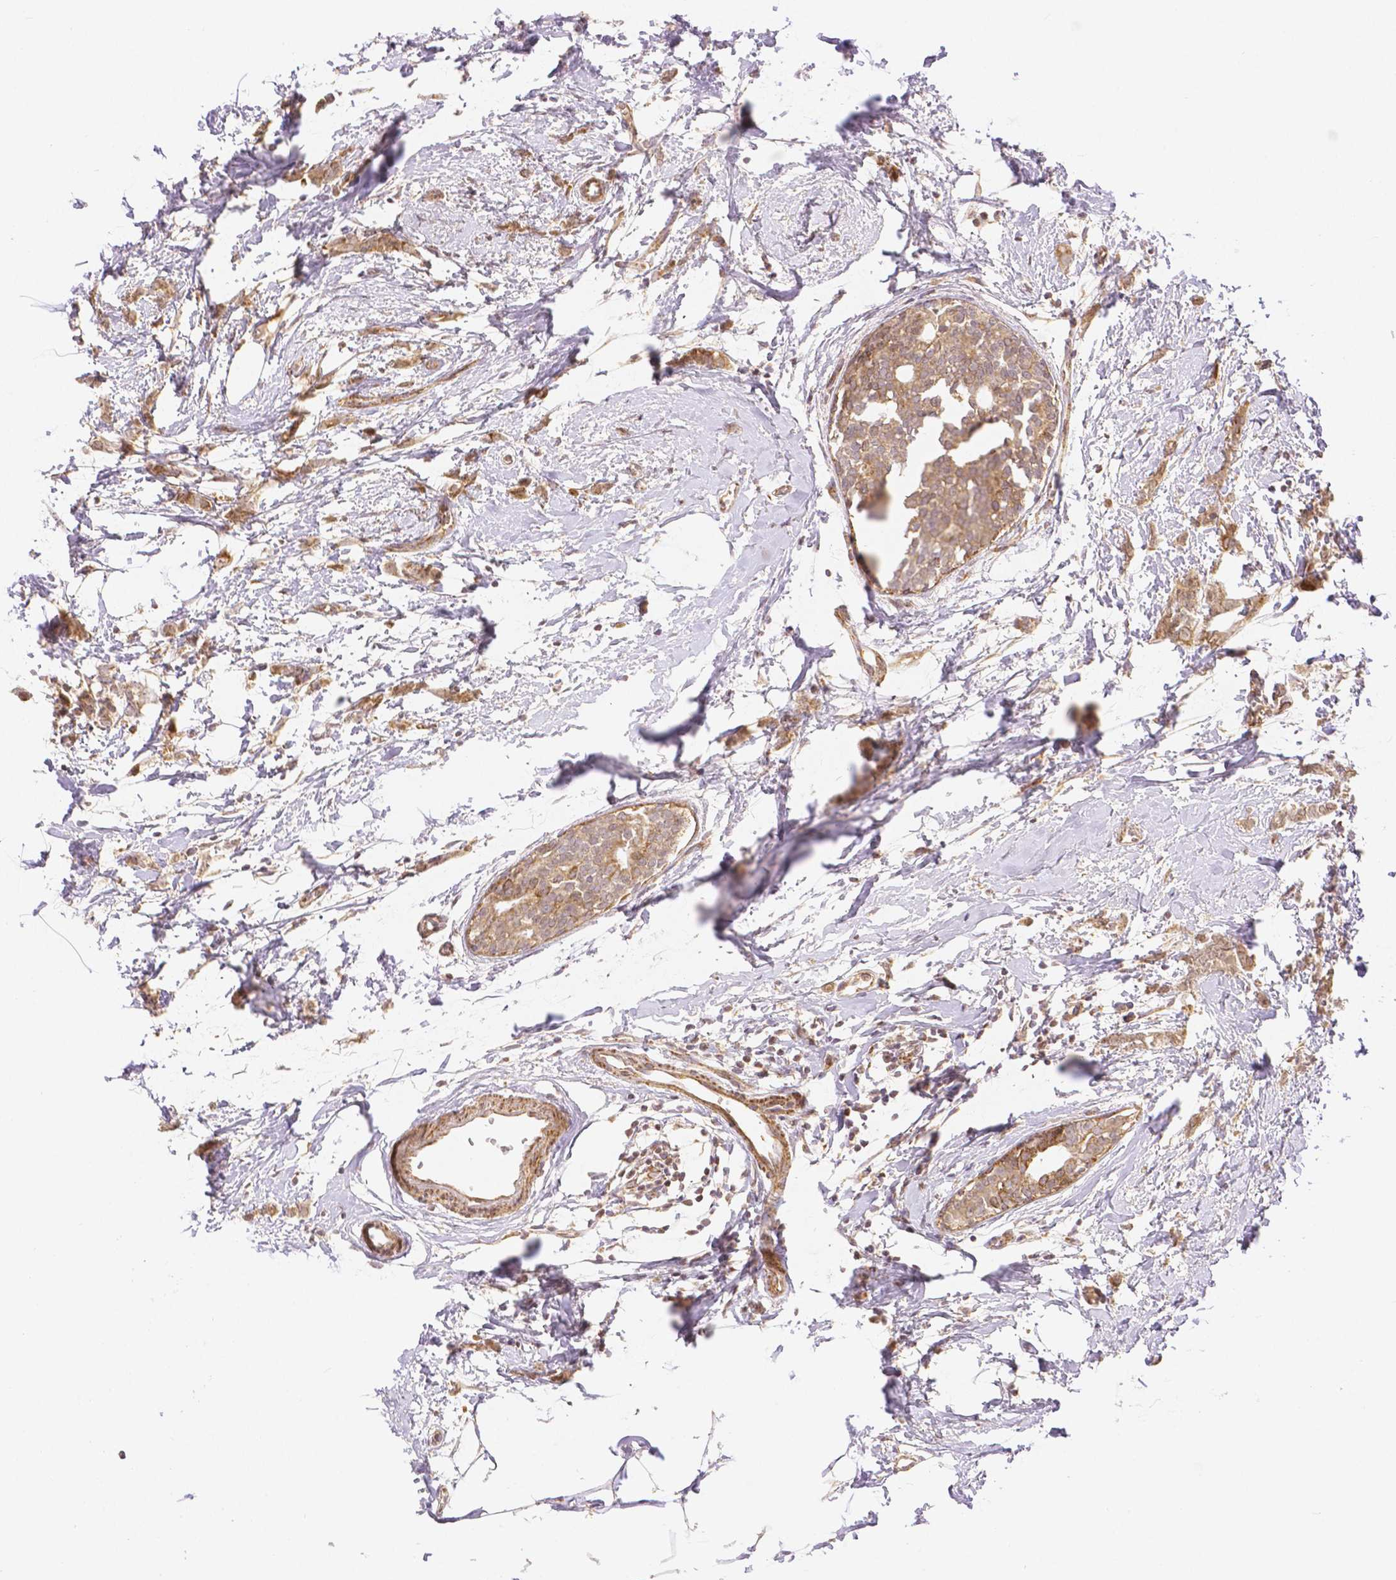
{"staining": {"intensity": "moderate", "quantity": ">75%", "location": "cytoplasmic/membranous,nuclear"}, "tissue": "breast cancer", "cell_type": "Tumor cells", "image_type": "cancer", "snomed": [{"axis": "morphology", "description": "Duct carcinoma"}, {"axis": "topography", "description": "Breast"}], "caption": "Moderate cytoplasmic/membranous and nuclear protein expression is present in about >75% of tumor cells in breast cancer (intraductal carcinoma).", "gene": "RHOT1", "patient": {"sex": "female", "age": 40}}